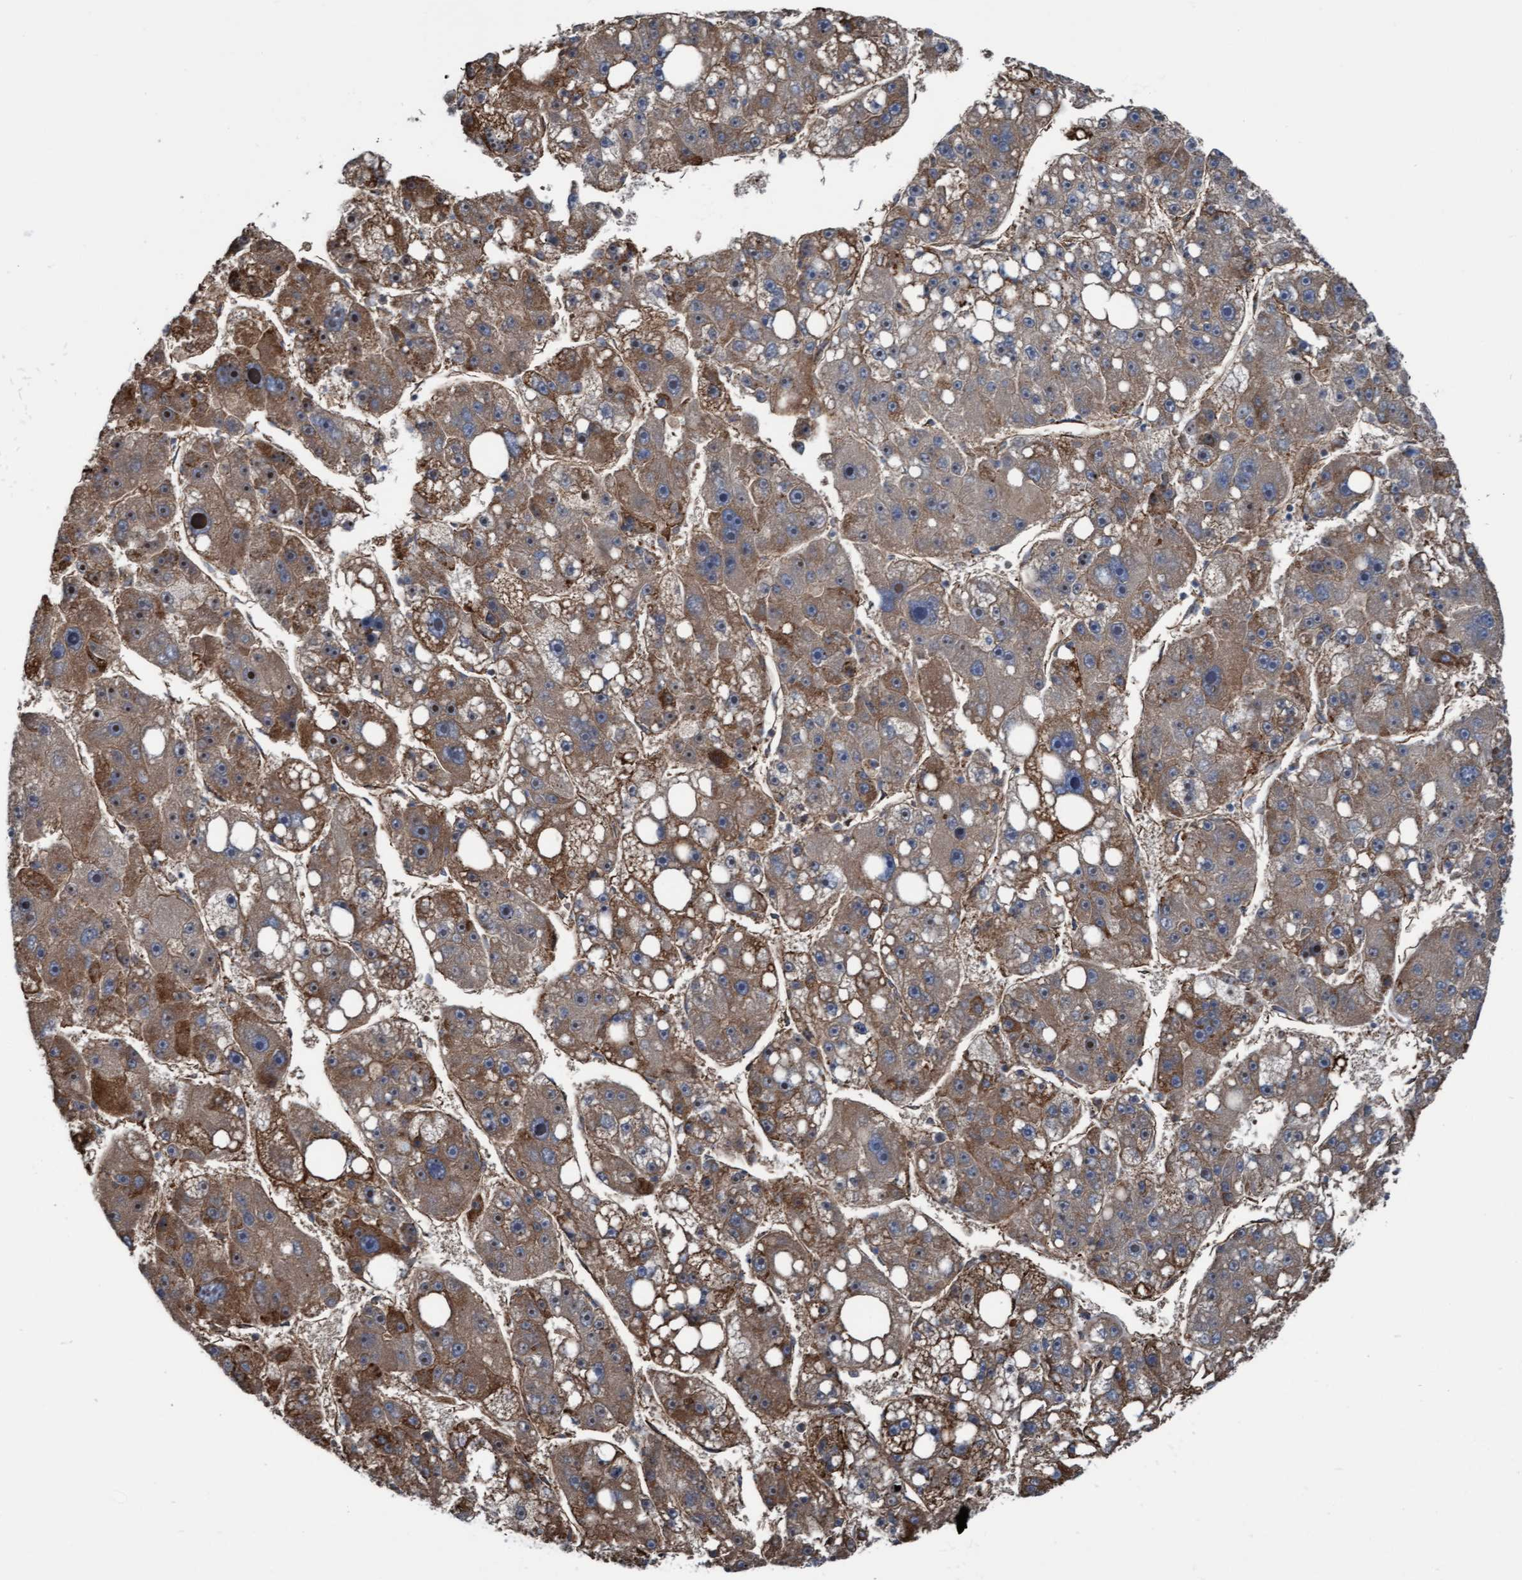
{"staining": {"intensity": "moderate", "quantity": "25%-75%", "location": "cytoplasmic/membranous"}, "tissue": "liver cancer", "cell_type": "Tumor cells", "image_type": "cancer", "snomed": [{"axis": "morphology", "description": "Carcinoma, Hepatocellular, NOS"}, {"axis": "topography", "description": "Liver"}], "caption": "A micrograph of liver cancer (hepatocellular carcinoma) stained for a protein demonstrates moderate cytoplasmic/membranous brown staining in tumor cells.", "gene": "RAP1GAP2", "patient": {"sex": "female", "age": 61}}